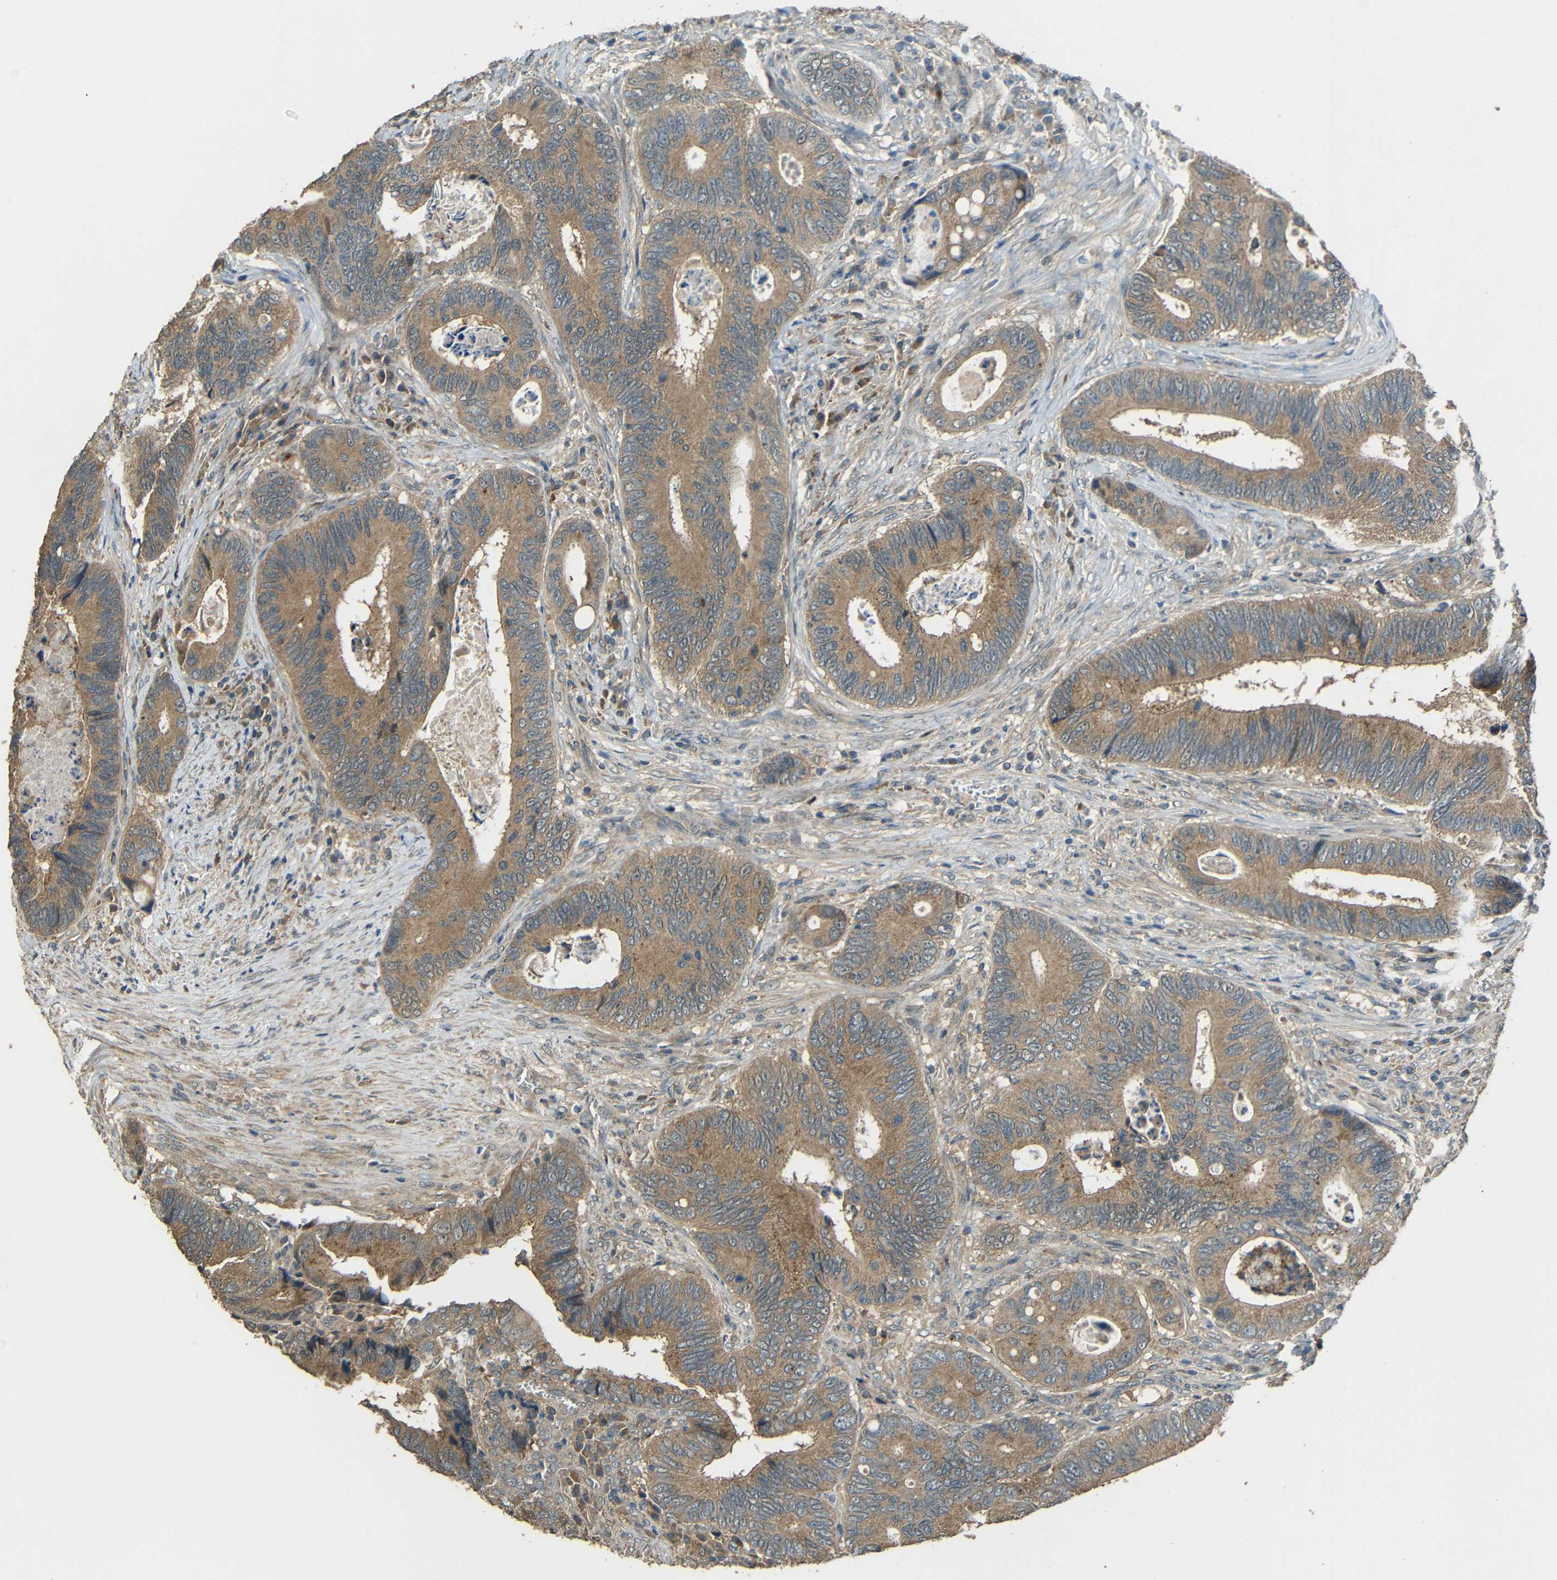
{"staining": {"intensity": "moderate", "quantity": ">75%", "location": "cytoplasmic/membranous"}, "tissue": "colorectal cancer", "cell_type": "Tumor cells", "image_type": "cancer", "snomed": [{"axis": "morphology", "description": "Inflammation, NOS"}, {"axis": "morphology", "description": "Adenocarcinoma, NOS"}, {"axis": "topography", "description": "Colon"}], "caption": "Human adenocarcinoma (colorectal) stained with a brown dye exhibits moderate cytoplasmic/membranous positive staining in approximately >75% of tumor cells.", "gene": "ACACA", "patient": {"sex": "male", "age": 72}}